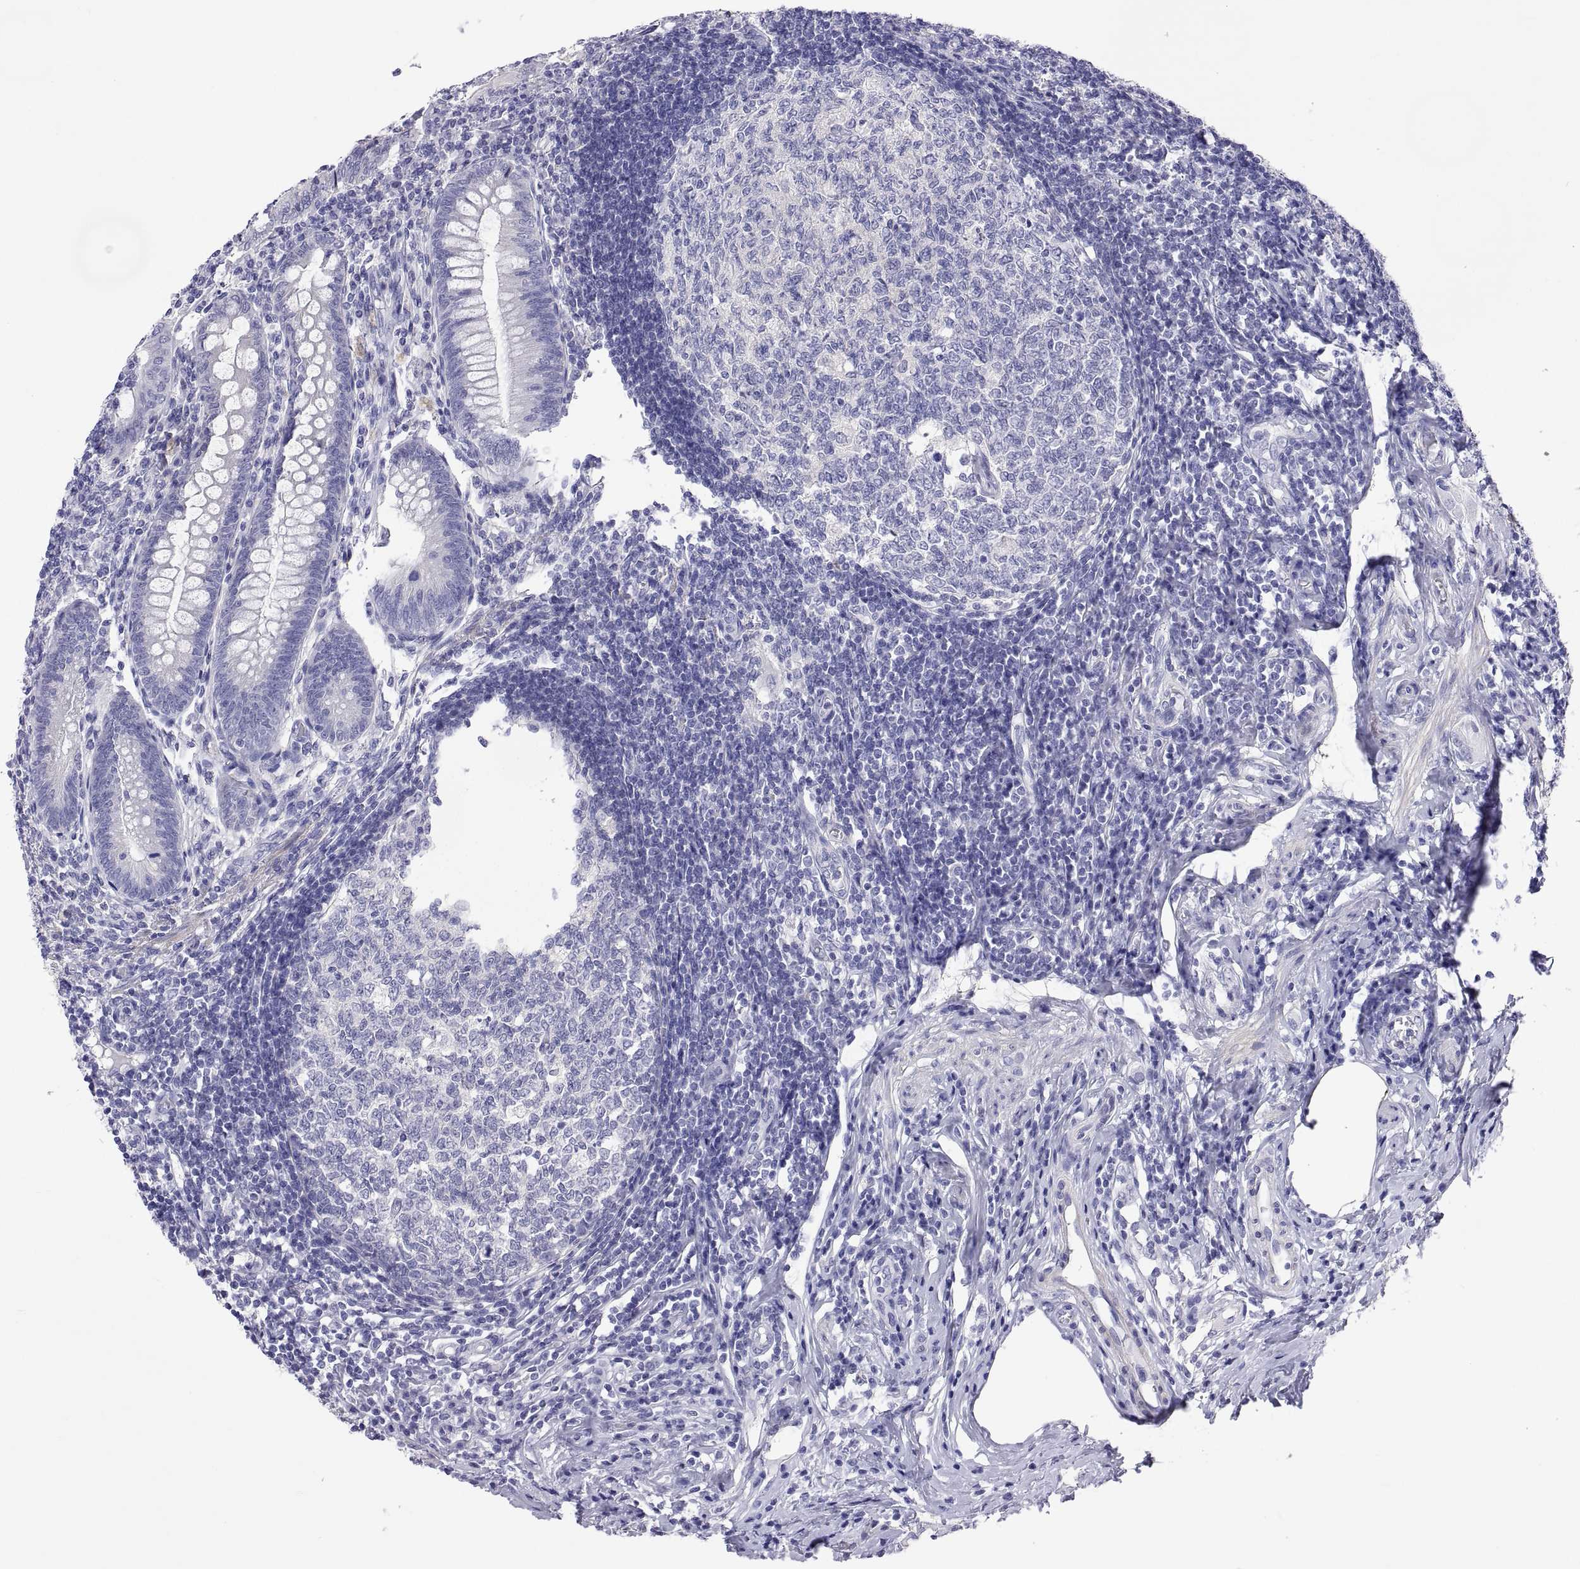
{"staining": {"intensity": "negative", "quantity": "none", "location": "none"}, "tissue": "appendix", "cell_type": "Glandular cells", "image_type": "normal", "snomed": [{"axis": "morphology", "description": "Normal tissue, NOS"}, {"axis": "morphology", "description": "Inflammation, NOS"}, {"axis": "topography", "description": "Appendix"}], "caption": "An image of appendix stained for a protein demonstrates no brown staining in glandular cells.", "gene": "BSPH1", "patient": {"sex": "male", "age": 16}}